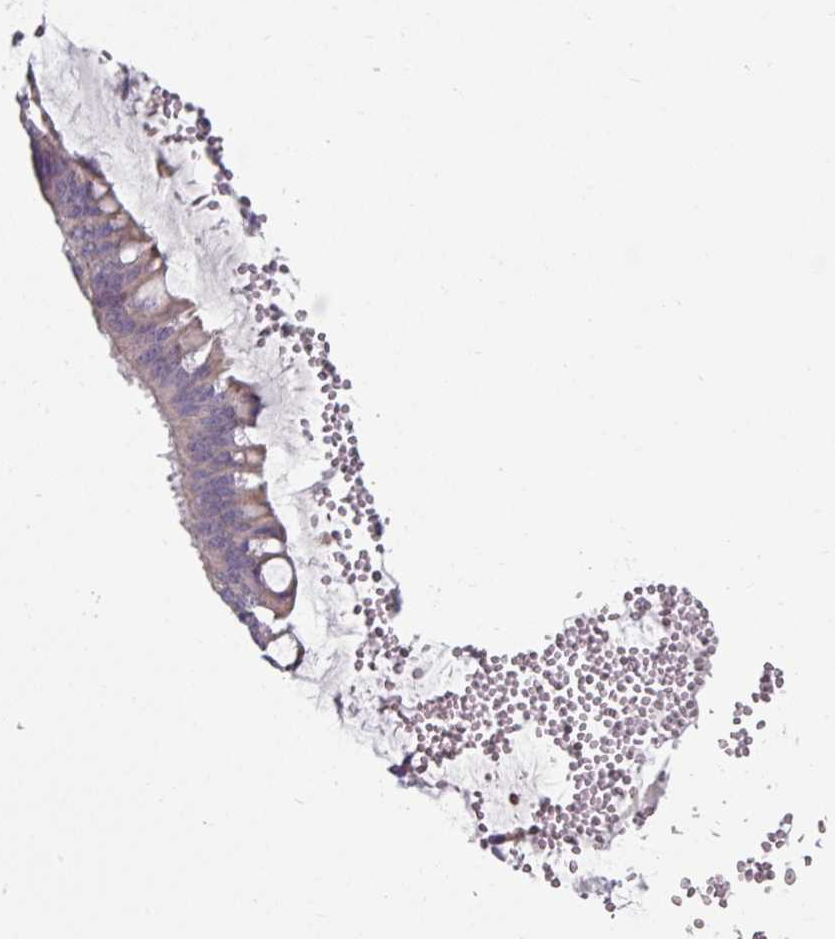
{"staining": {"intensity": "moderate", "quantity": "25%-75%", "location": "cytoplasmic/membranous"}, "tissue": "ovarian cancer", "cell_type": "Tumor cells", "image_type": "cancer", "snomed": [{"axis": "morphology", "description": "Cystadenocarcinoma, mucinous, NOS"}, {"axis": "topography", "description": "Ovary"}], "caption": "Tumor cells demonstrate medium levels of moderate cytoplasmic/membranous staining in about 25%-75% of cells in ovarian mucinous cystadenocarcinoma. Using DAB (3,3'-diaminobenzidine) (brown) and hematoxylin (blue) stains, captured at high magnification using brightfield microscopy.", "gene": "MTMR14", "patient": {"sex": "female", "age": 73}}